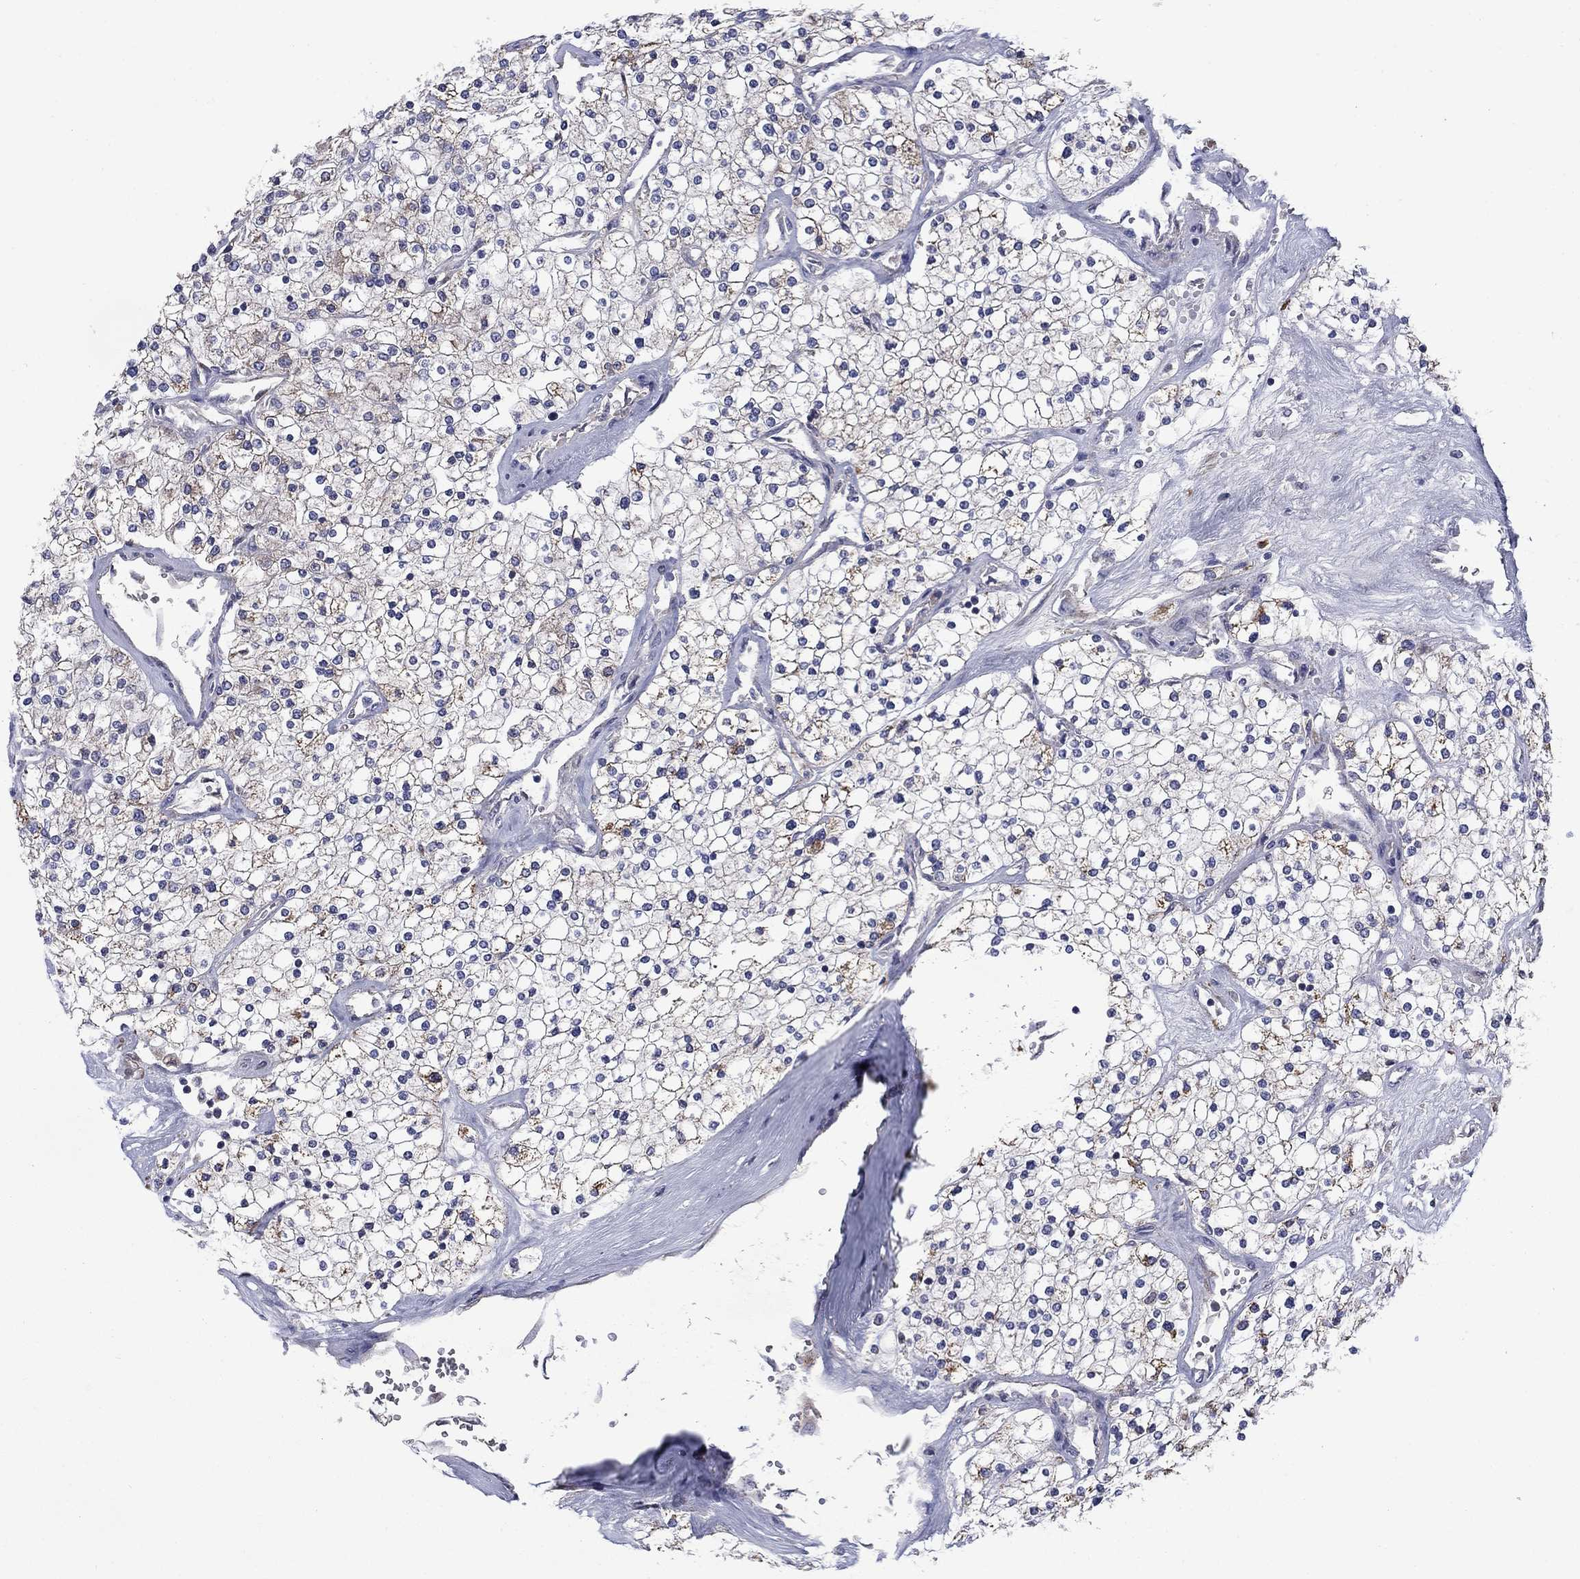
{"staining": {"intensity": "negative", "quantity": "none", "location": "none"}, "tissue": "renal cancer", "cell_type": "Tumor cells", "image_type": "cancer", "snomed": [{"axis": "morphology", "description": "Adenocarcinoma, NOS"}, {"axis": "topography", "description": "Kidney"}], "caption": "There is no significant staining in tumor cells of renal cancer (adenocarcinoma).", "gene": "FRK", "patient": {"sex": "male", "age": 80}}